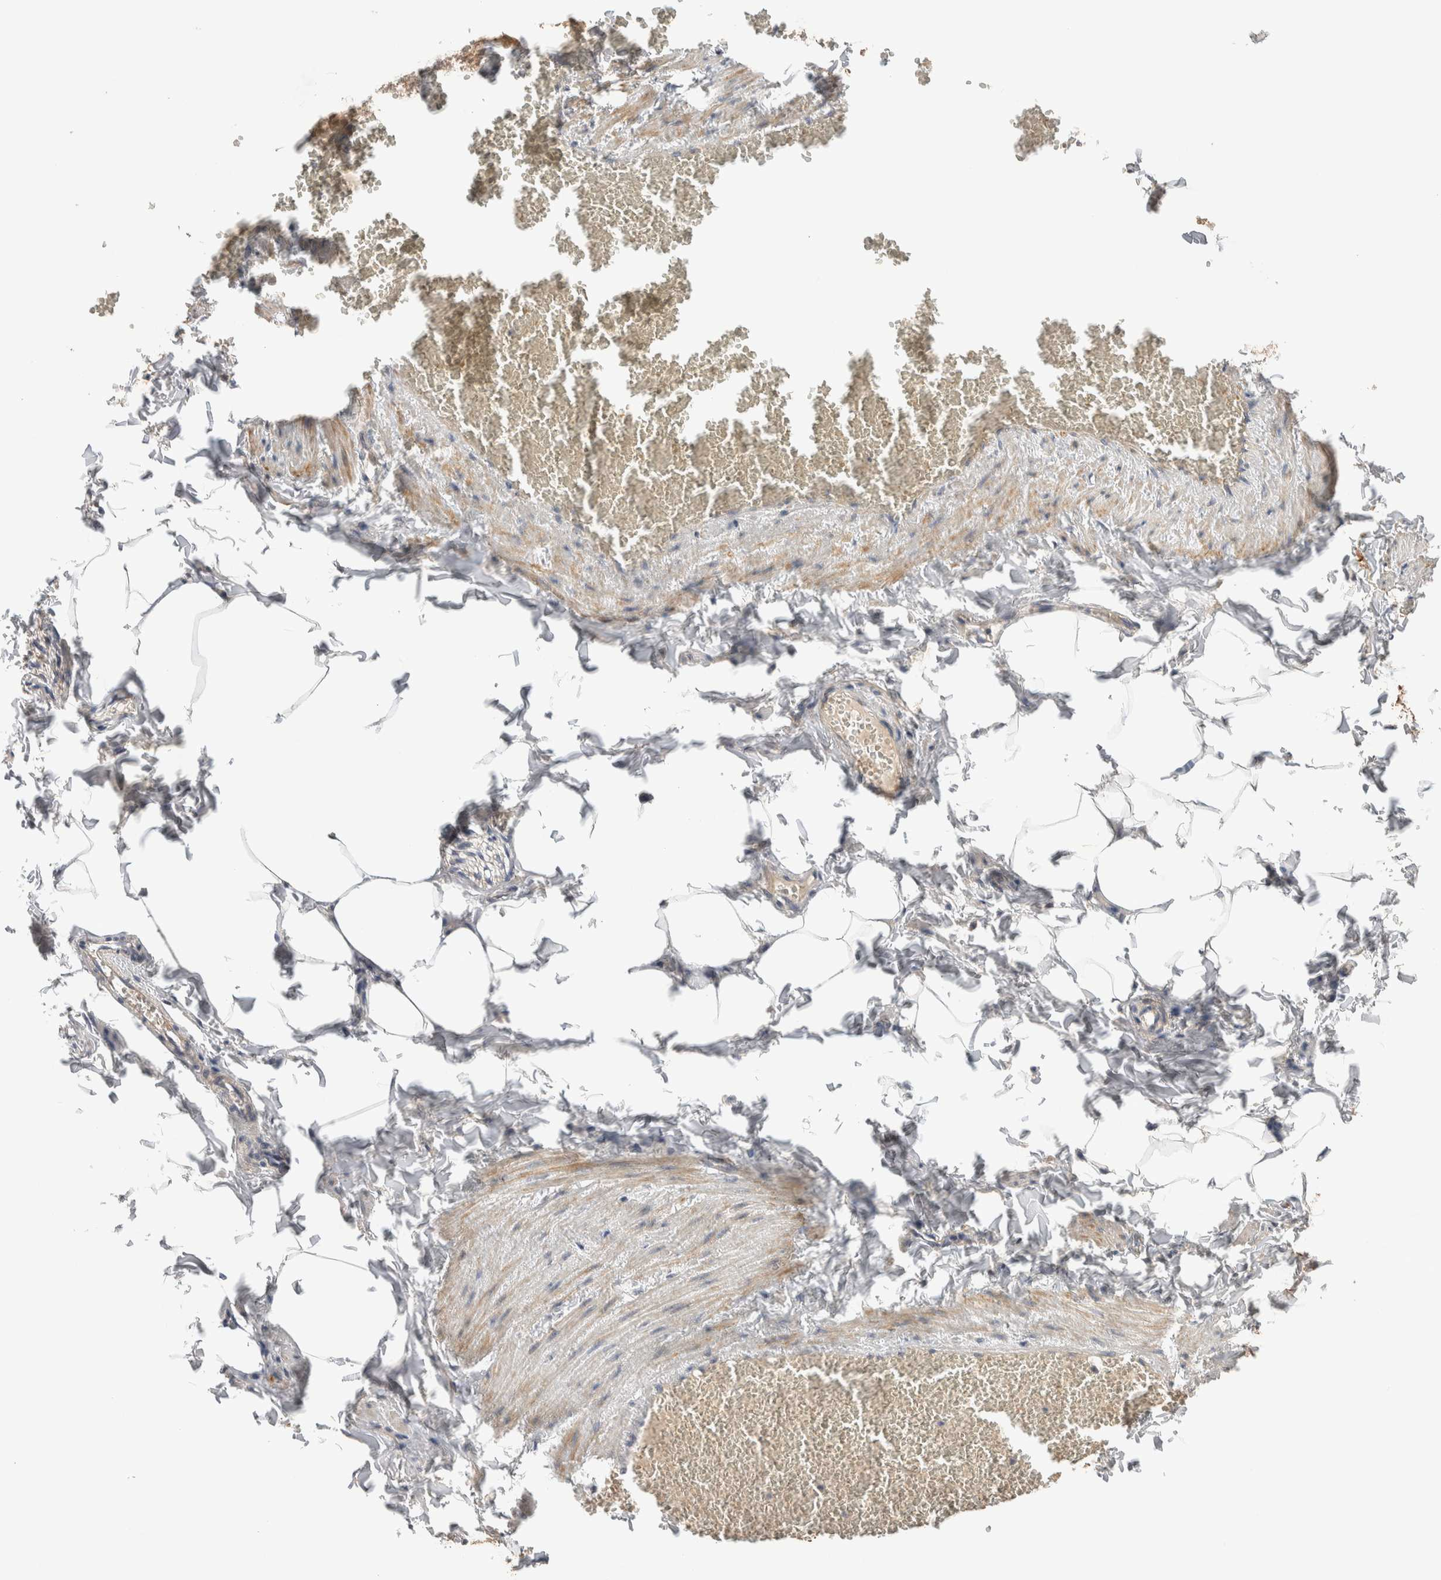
{"staining": {"intensity": "moderate", "quantity": ">75%", "location": "cytoplasmic/membranous"}, "tissue": "adipose tissue", "cell_type": "Adipocytes", "image_type": "normal", "snomed": [{"axis": "morphology", "description": "Normal tissue, NOS"}, {"axis": "topography", "description": "Vascular tissue"}], "caption": "Immunohistochemistry micrograph of normal adipose tissue: human adipose tissue stained using IHC reveals medium levels of moderate protein expression localized specifically in the cytoplasmic/membranous of adipocytes, appearing as a cytoplasmic/membranous brown color.", "gene": "WDR91", "patient": {"sex": "male", "age": 41}}